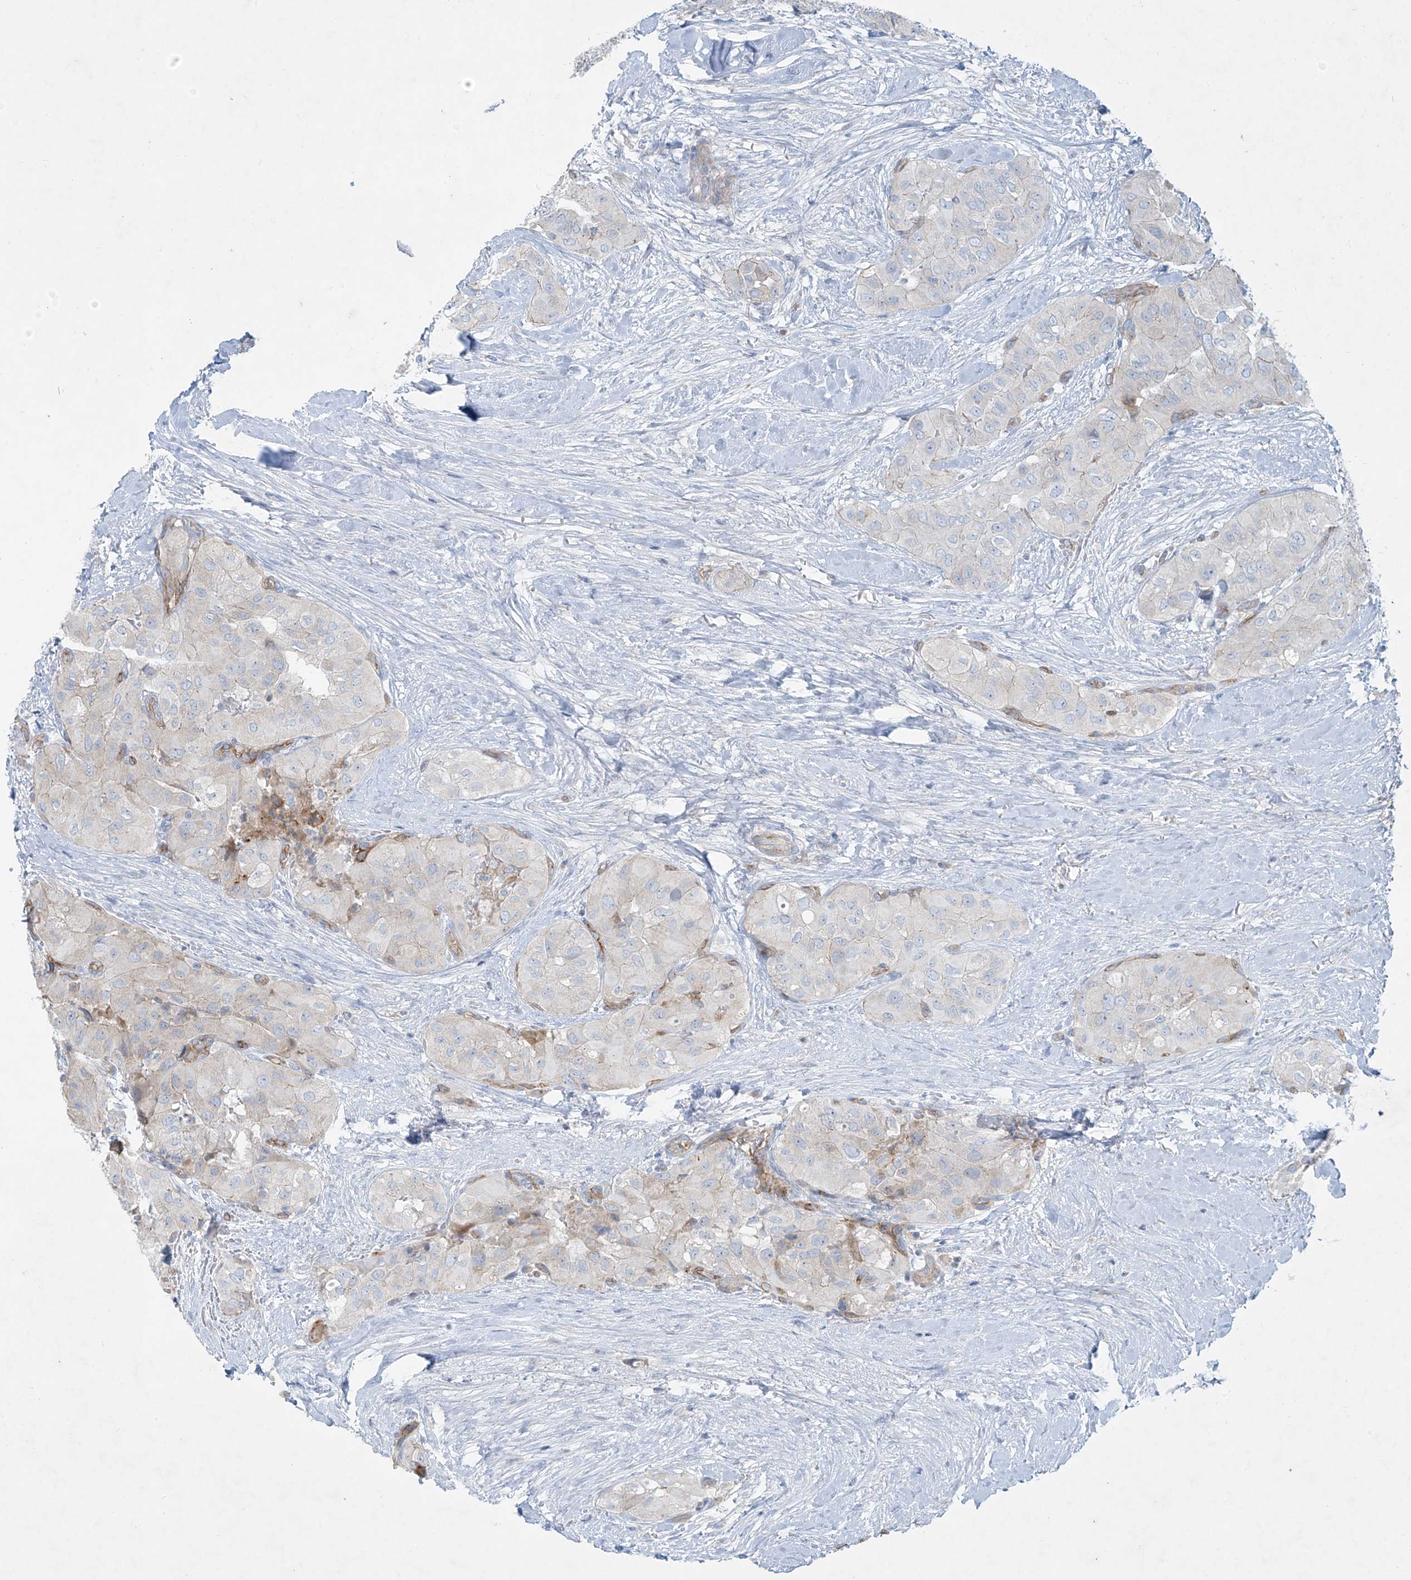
{"staining": {"intensity": "negative", "quantity": "none", "location": "none"}, "tissue": "thyroid cancer", "cell_type": "Tumor cells", "image_type": "cancer", "snomed": [{"axis": "morphology", "description": "Papillary adenocarcinoma, NOS"}, {"axis": "topography", "description": "Thyroid gland"}], "caption": "The histopathology image exhibits no staining of tumor cells in papillary adenocarcinoma (thyroid). (Immunohistochemistry (ihc), brightfield microscopy, high magnification).", "gene": "VAMP5", "patient": {"sex": "female", "age": 59}}